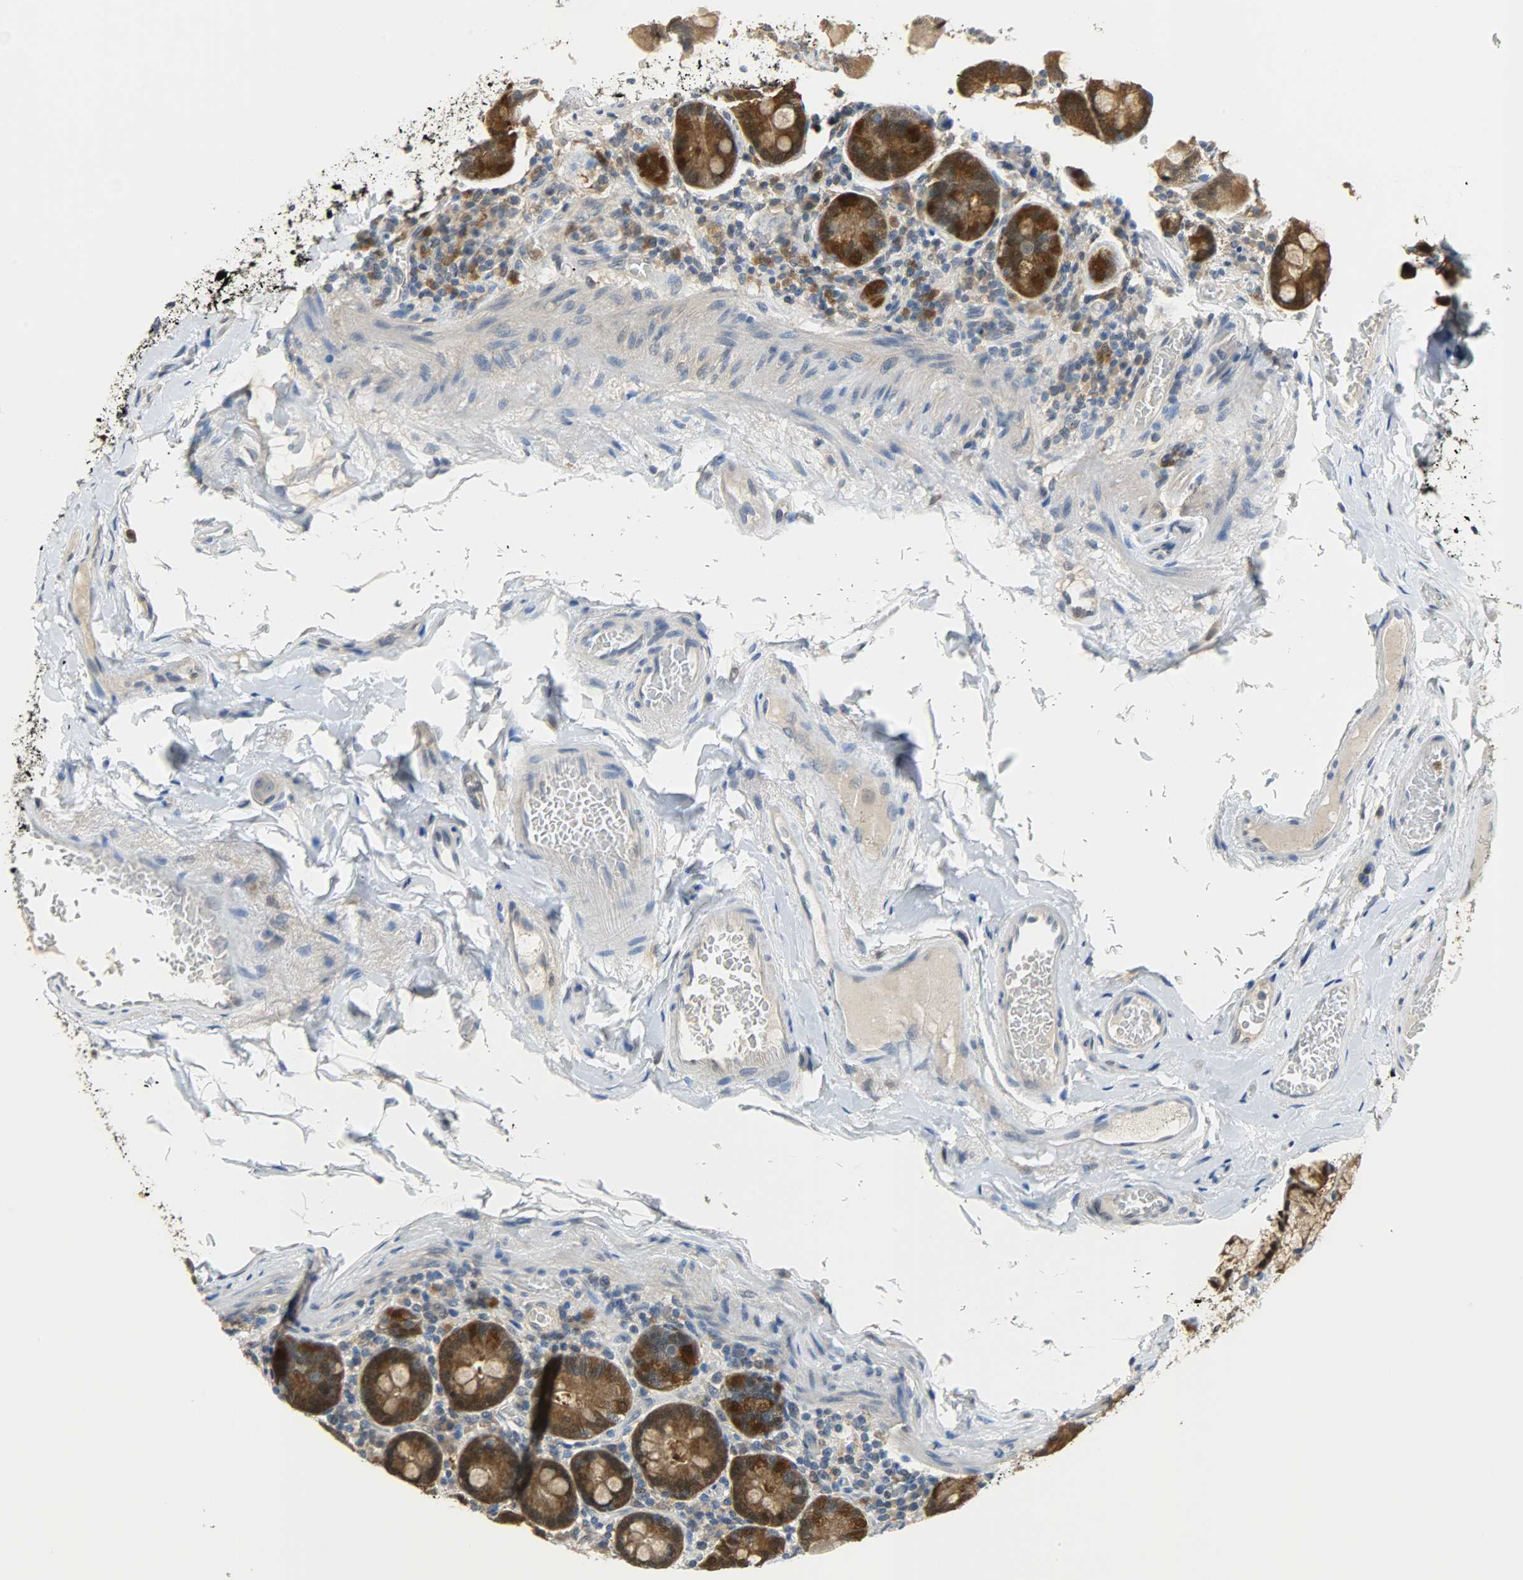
{"staining": {"intensity": "strong", "quantity": ">75%", "location": "cytoplasmic/membranous,nuclear"}, "tissue": "duodenum", "cell_type": "Glandular cells", "image_type": "normal", "snomed": [{"axis": "morphology", "description": "Normal tissue, NOS"}, {"axis": "topography", "description": "Duodenum"}], "caption": "Protein staining shows strong cytoplasmic/membranous,nuclear positivity in approximately >75% of glandular cells in unremarkable duodenum.", "gene": "EIF4EBP1", "patient": {"sex": "male", "age": 66}}